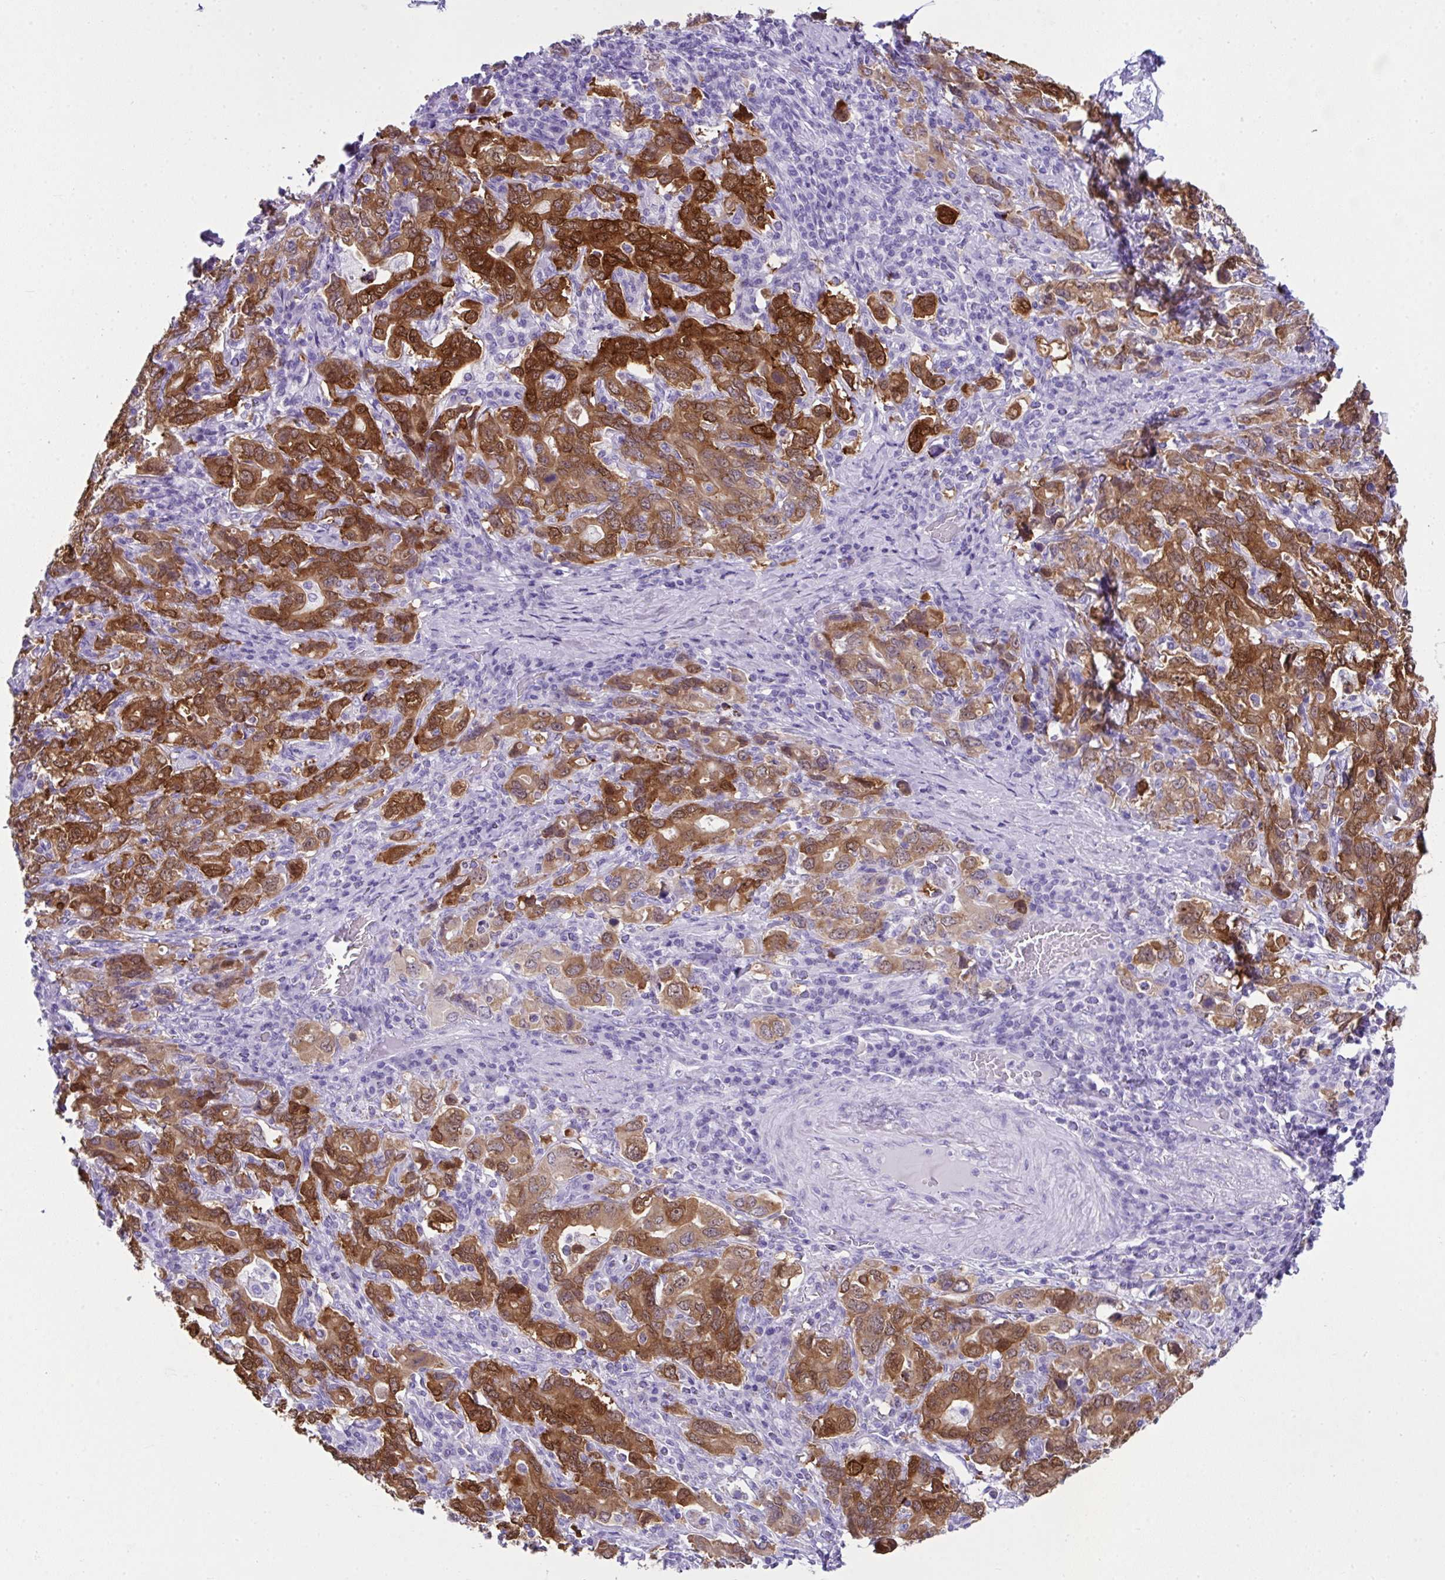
{"staining": {"intensity": "strong", "quantity": ">75%", "location": "cytoplasmic/membranous,nuclear"}, "tissue": "stomach cancer", "cell_type": "Tumor cells", "image_type": "cancer", "snomed": [{"axis": "morphology", "description": "Adenocarcinoma, NOS"}, {"axis": "topography", "description": "Stomach, upper"}, {"axis": "topography", "description": "Stomach"}], "caption": "Adenocarcinoma (stomach) tissue displays strong cytoplasmic/membranous and nuclear expression in about >75% of tumor cells, visualized by immunohistochemistry.", "gene": "LGALS4", "patient": {"sex": "male", "age": 62}}